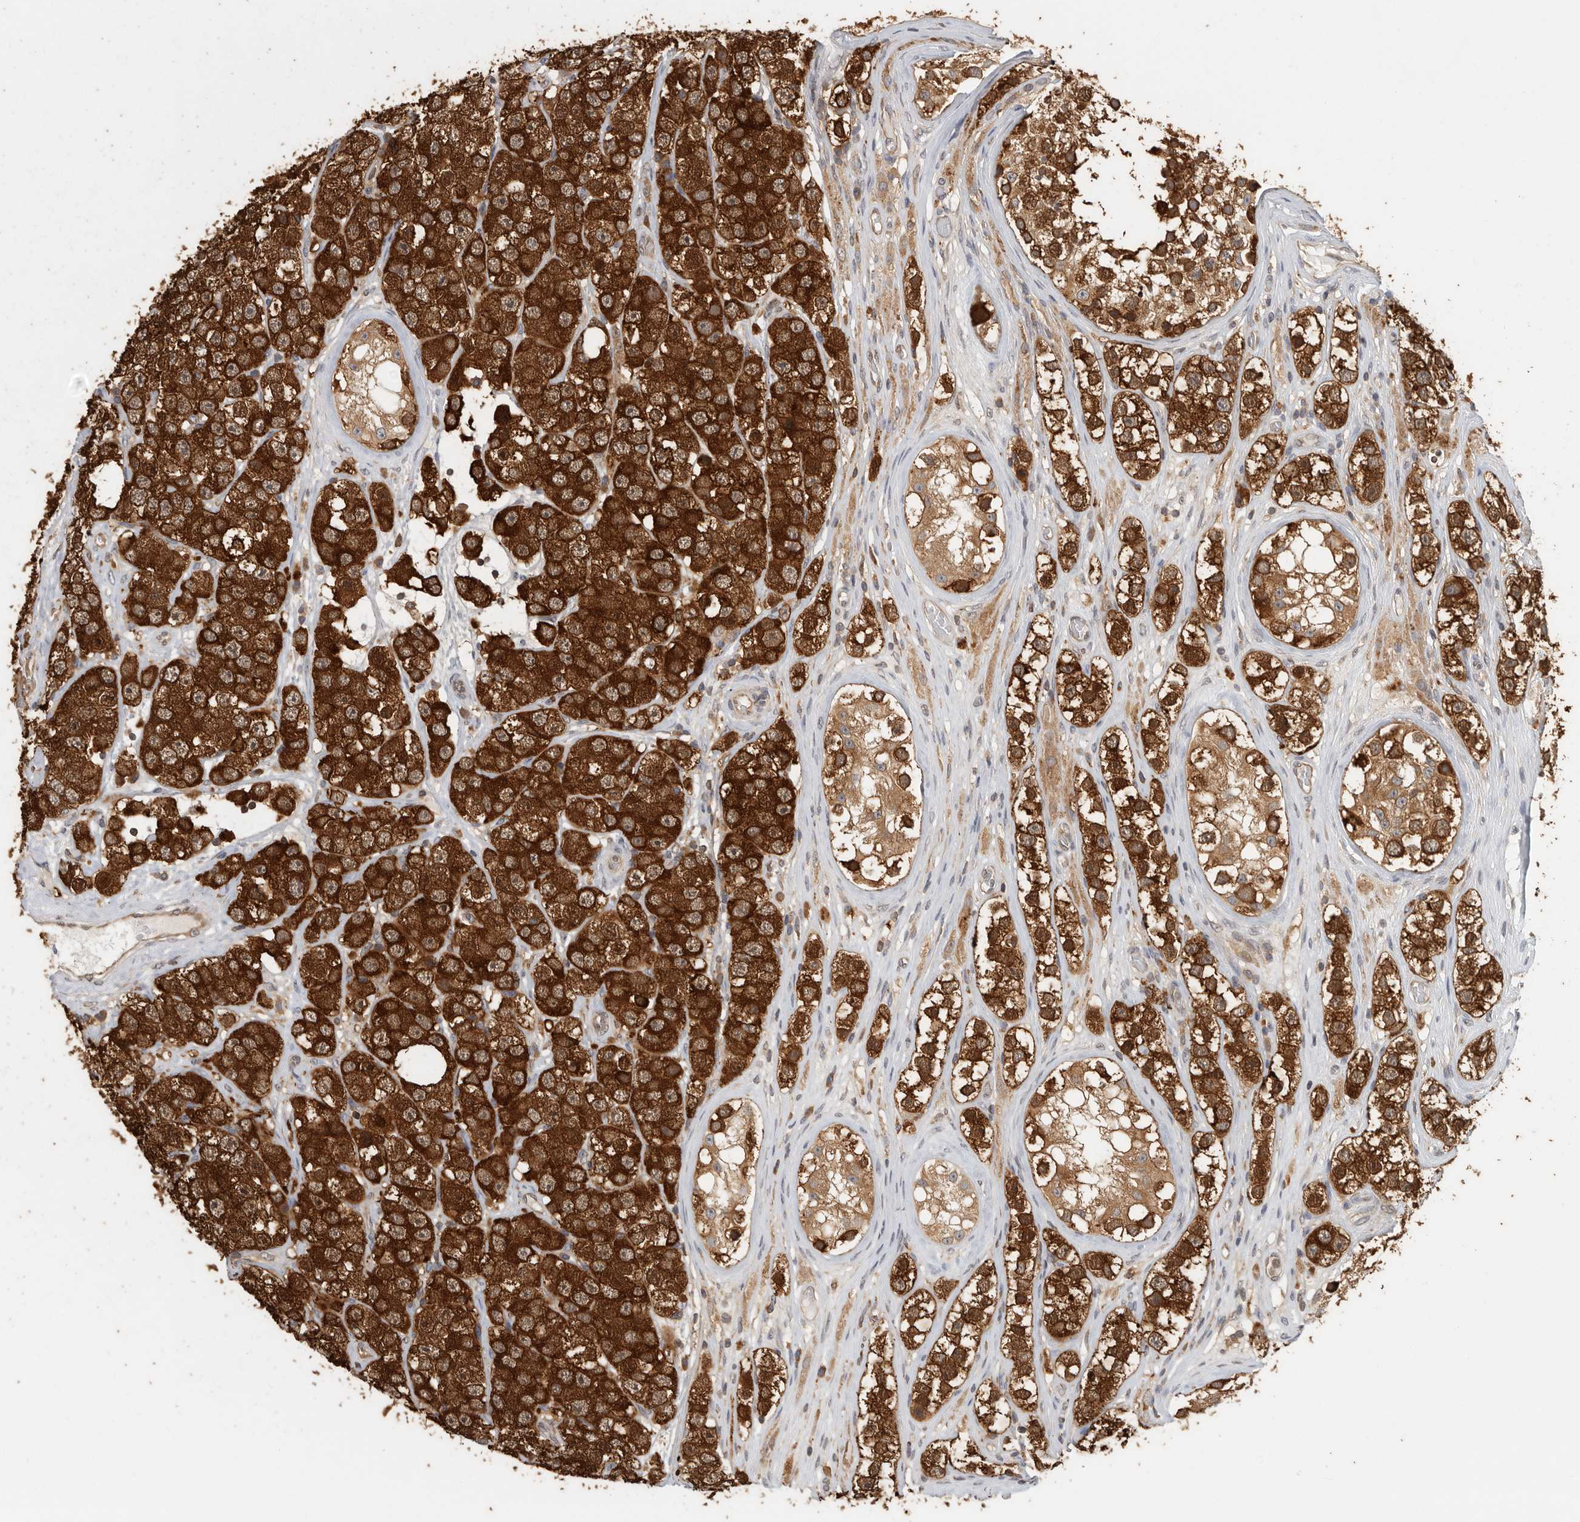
{"staining": {"intensity": "strong", "quantity": ">75%", "location": "cytoplasmic/membranous"}, "tissue": "testis cancer", "cell_type": "Tumor cells", "image_type": "cancer", "snomed": [{"axis": "morphology", "description": "Seminoma, NOS"}, {"axis": "topography", "description": "Testis"}], "caption": "DAB immunohistochemical staining of testis seminoma shows strong cytoplasmic/membranous protein expression in approximately >75% of tumor cells.", "gene": "CCT8", "patient": {"sex": "male", "age": 28}}